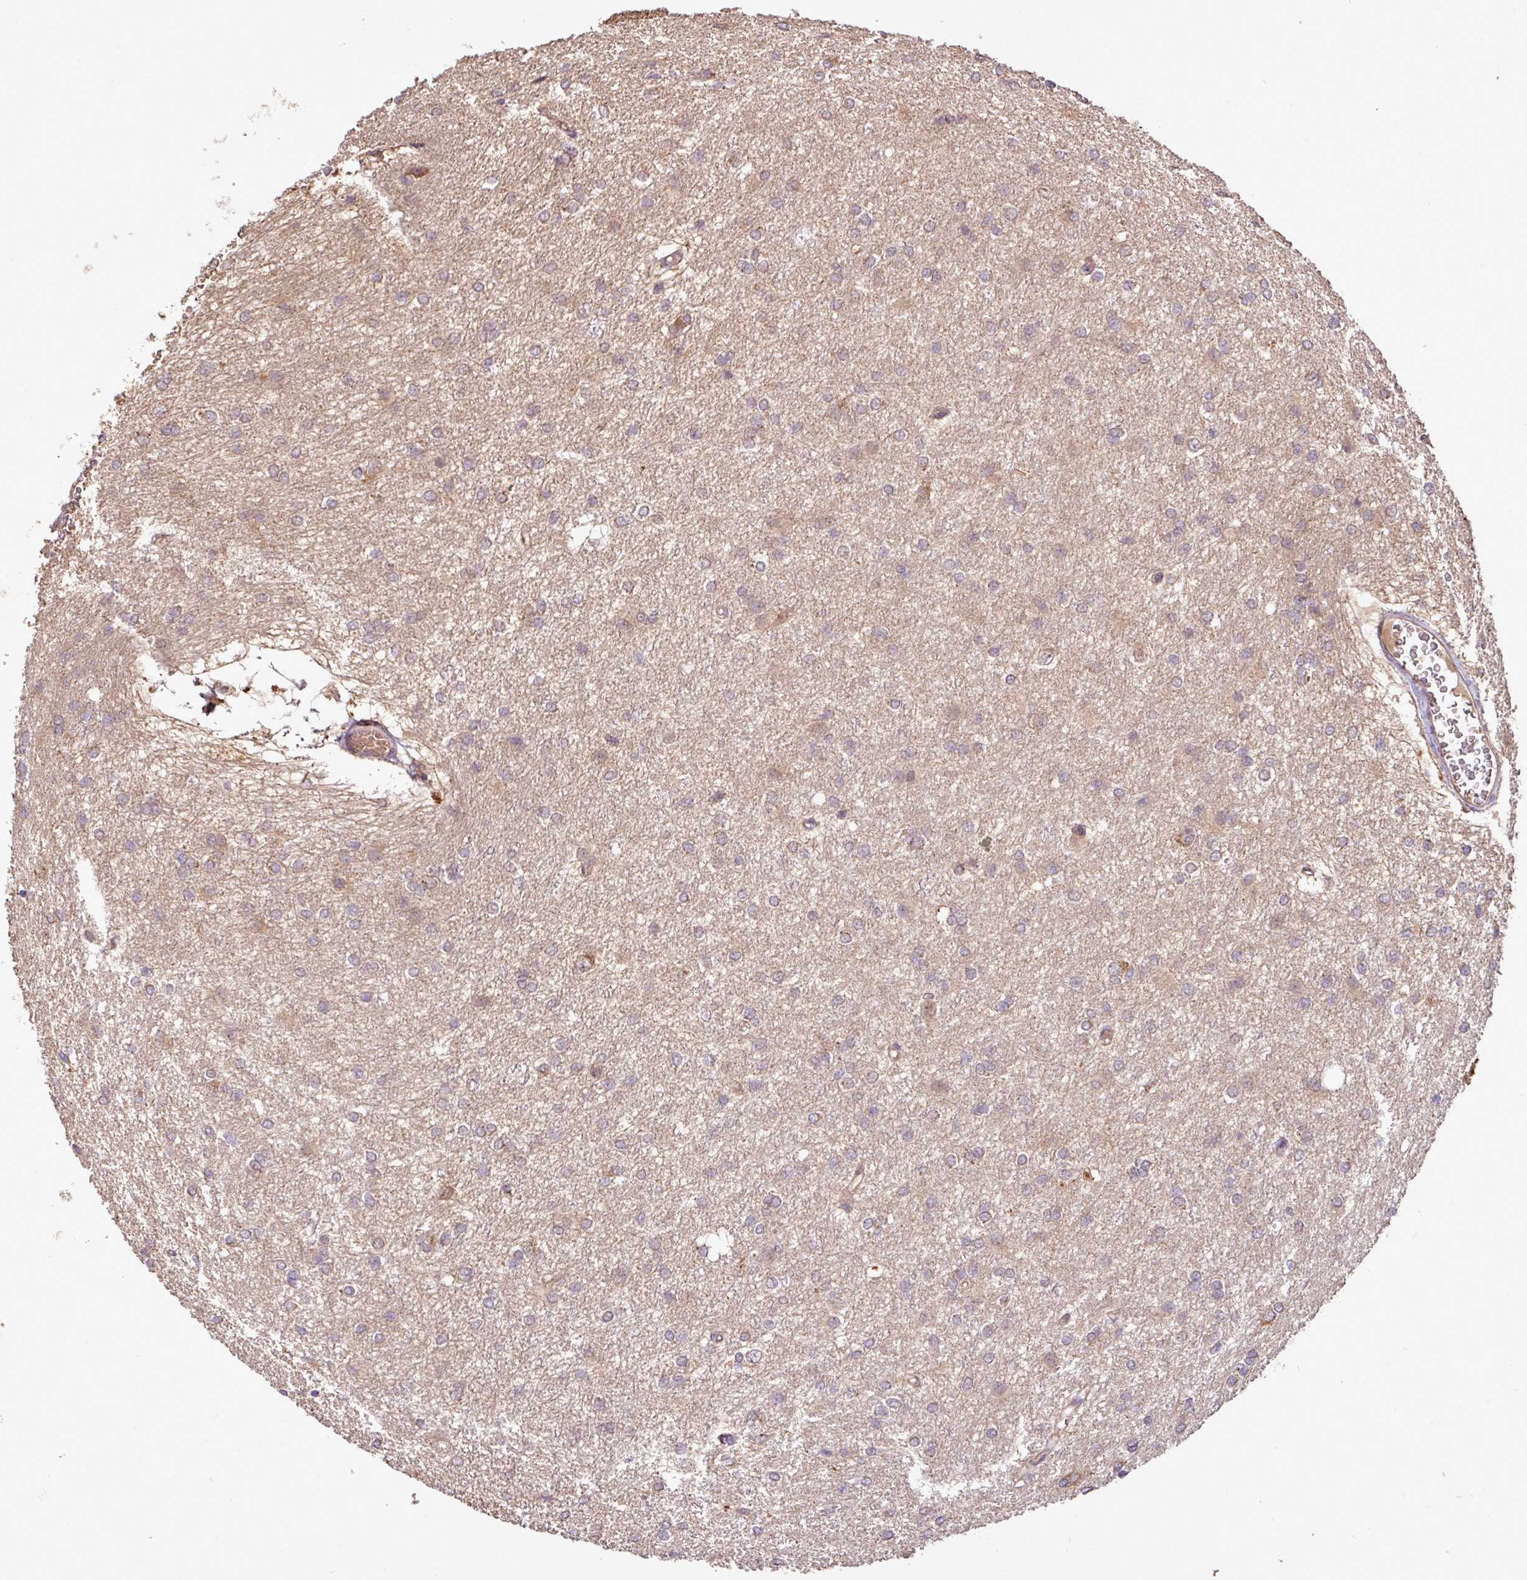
{"staining": {"intensity": "weak", "quantity": ">75%", "location": "cytoplasmic/membranous"}, "tissue": "glioma", "cell_type": "Tumor cells", "image_type": "cancer", "snomed": [{"axis": "morphology", "description": "Glioma, malignant, High grade"}, {"axis": "topography", "description": "Brain"}], "caption": "This photomicrograph exhibits glioma stained with IHC to label a protein in brown. The cytoplasmic/membranous of tumor cells show weak positivity for the protein. Nuclei are counter-stained blue.", "gene": "YPEL3", "patient": {"sex": "female", "age": 50}}